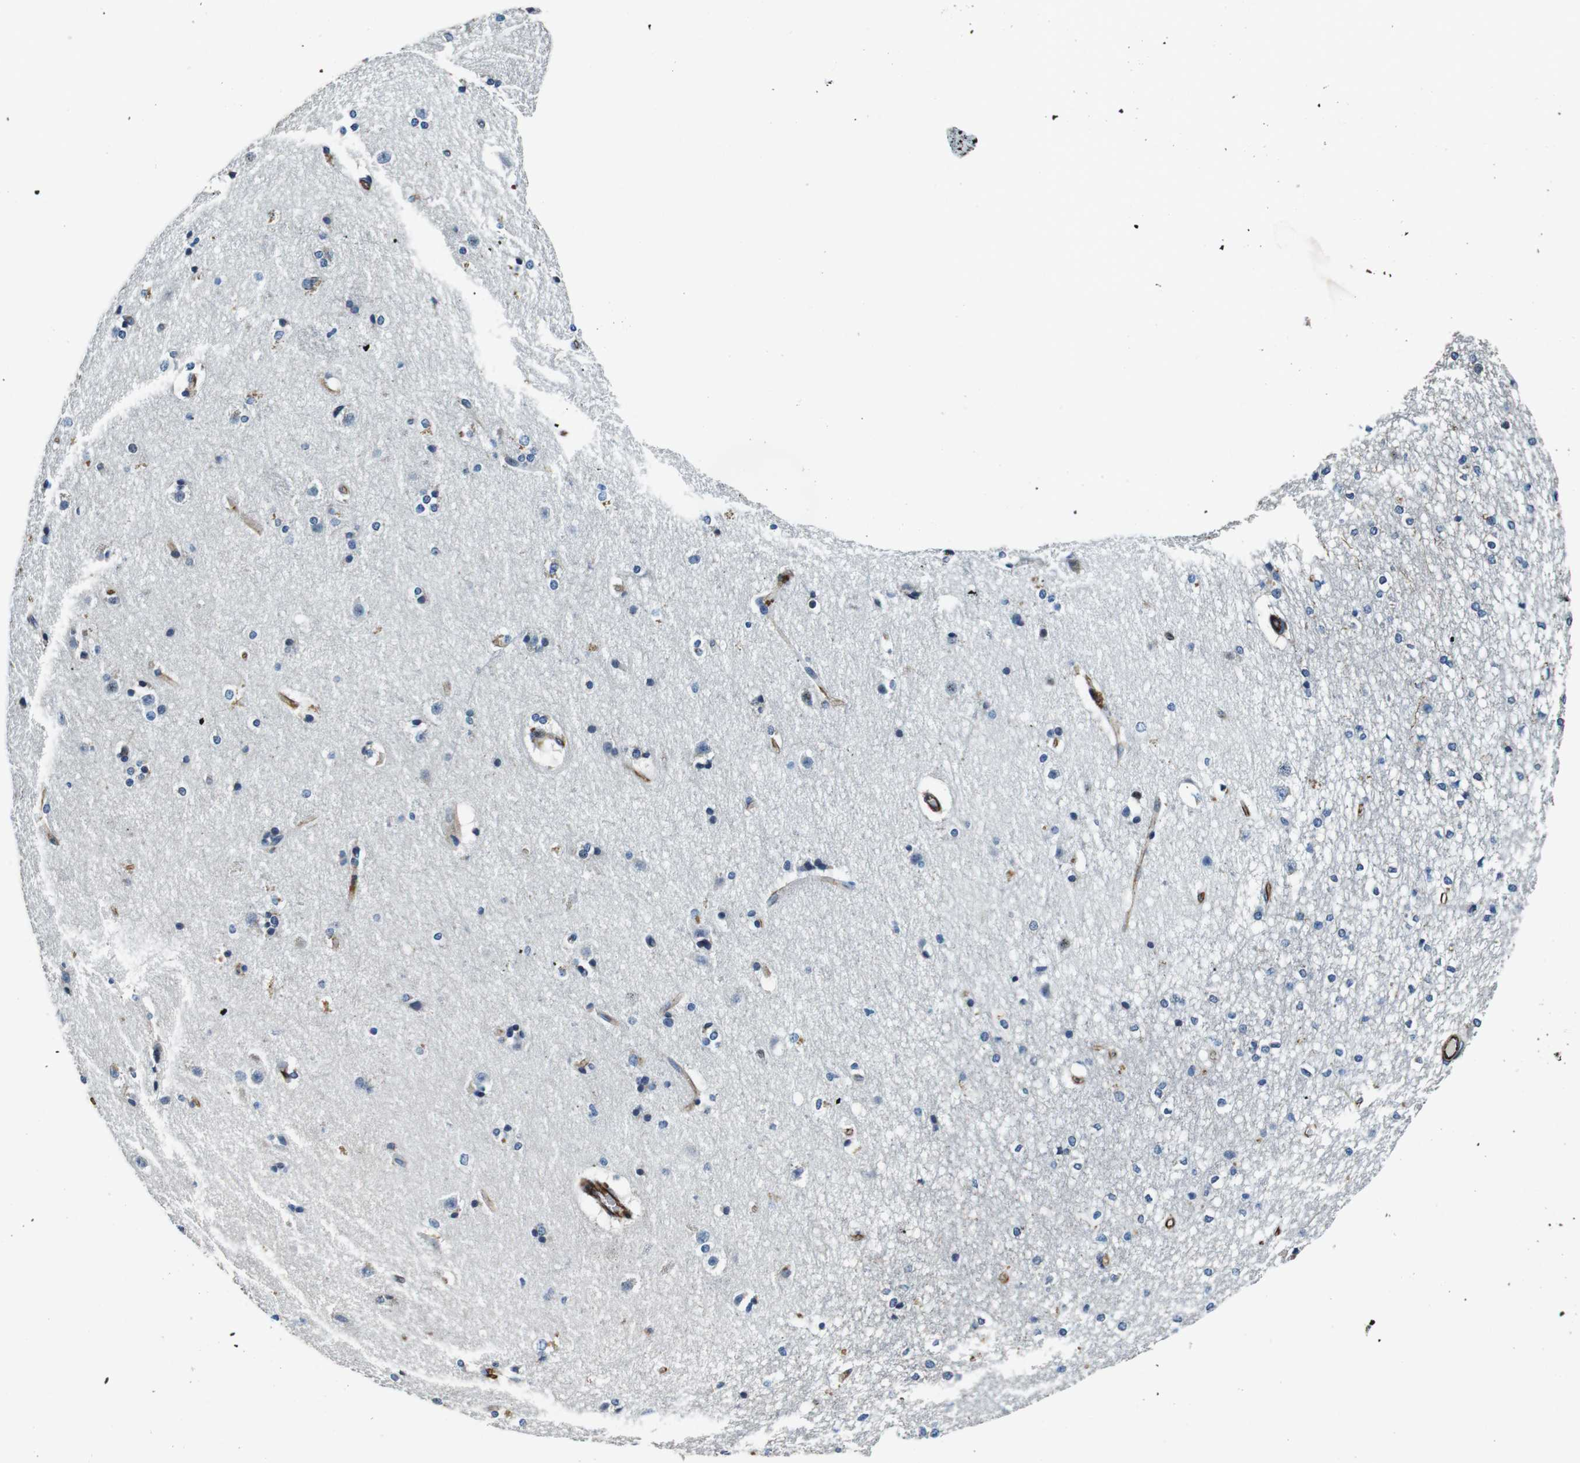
{"staining": {"intensity": "negative", "quantity": "none", "location": "none"}, "tissue": "caudate", "cell_type": "Glial cells", "image_type": "normal", "snomed": [{"axis": "morphology", "description": "Normal tissue, NOS"}, {"axis": "topography", "description": "Lateral ventricle wall"}], "caption": "Human caudate stained for a protein using IHC shows no positivity in glial cells.", "gene": "GJE1", "patient": {"sex": "female", "age": 19}}